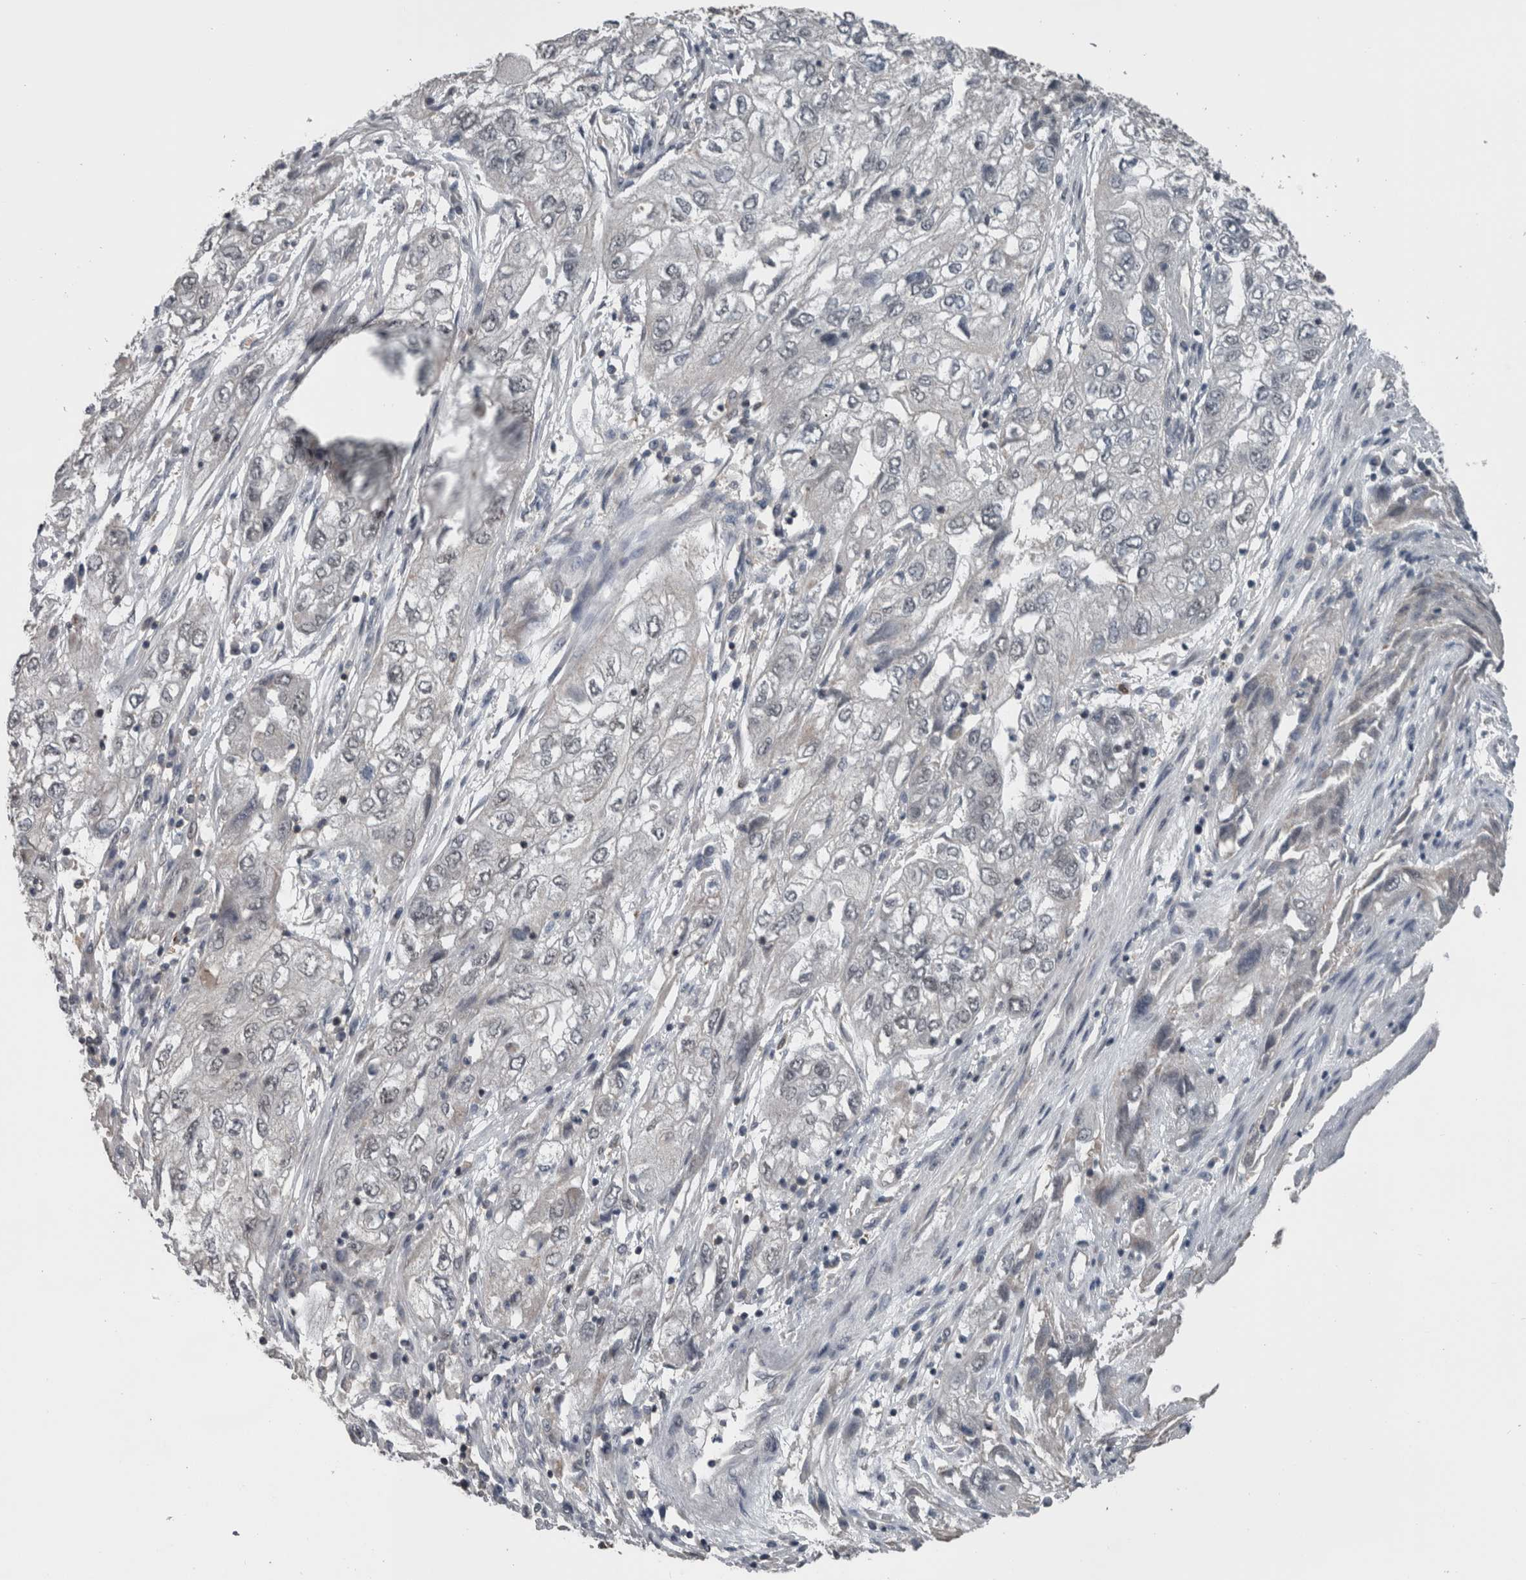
{"staining": {"intensity": "negative", "quantity": "none", "location": "none"}, "tissue": "endometrial cancer", "cell_type": "Tumor cells", "image_type": "cancer", "snomed": [{"axis": "morphology", "description": "Adenocarcinoma, NOS"}, {"axis": "topography", "description": "Endometrium"}], "caption": "Immunohistochemistry (IHC) micrograph of neoplastic tissue: endometrial cancer stained with DAB (3,3'-diaminobenzidine) reveals no significant protein positivity in tumor cells.", "gene": "ZBTB21", "patient": {"sex": "female", "age": 49}}